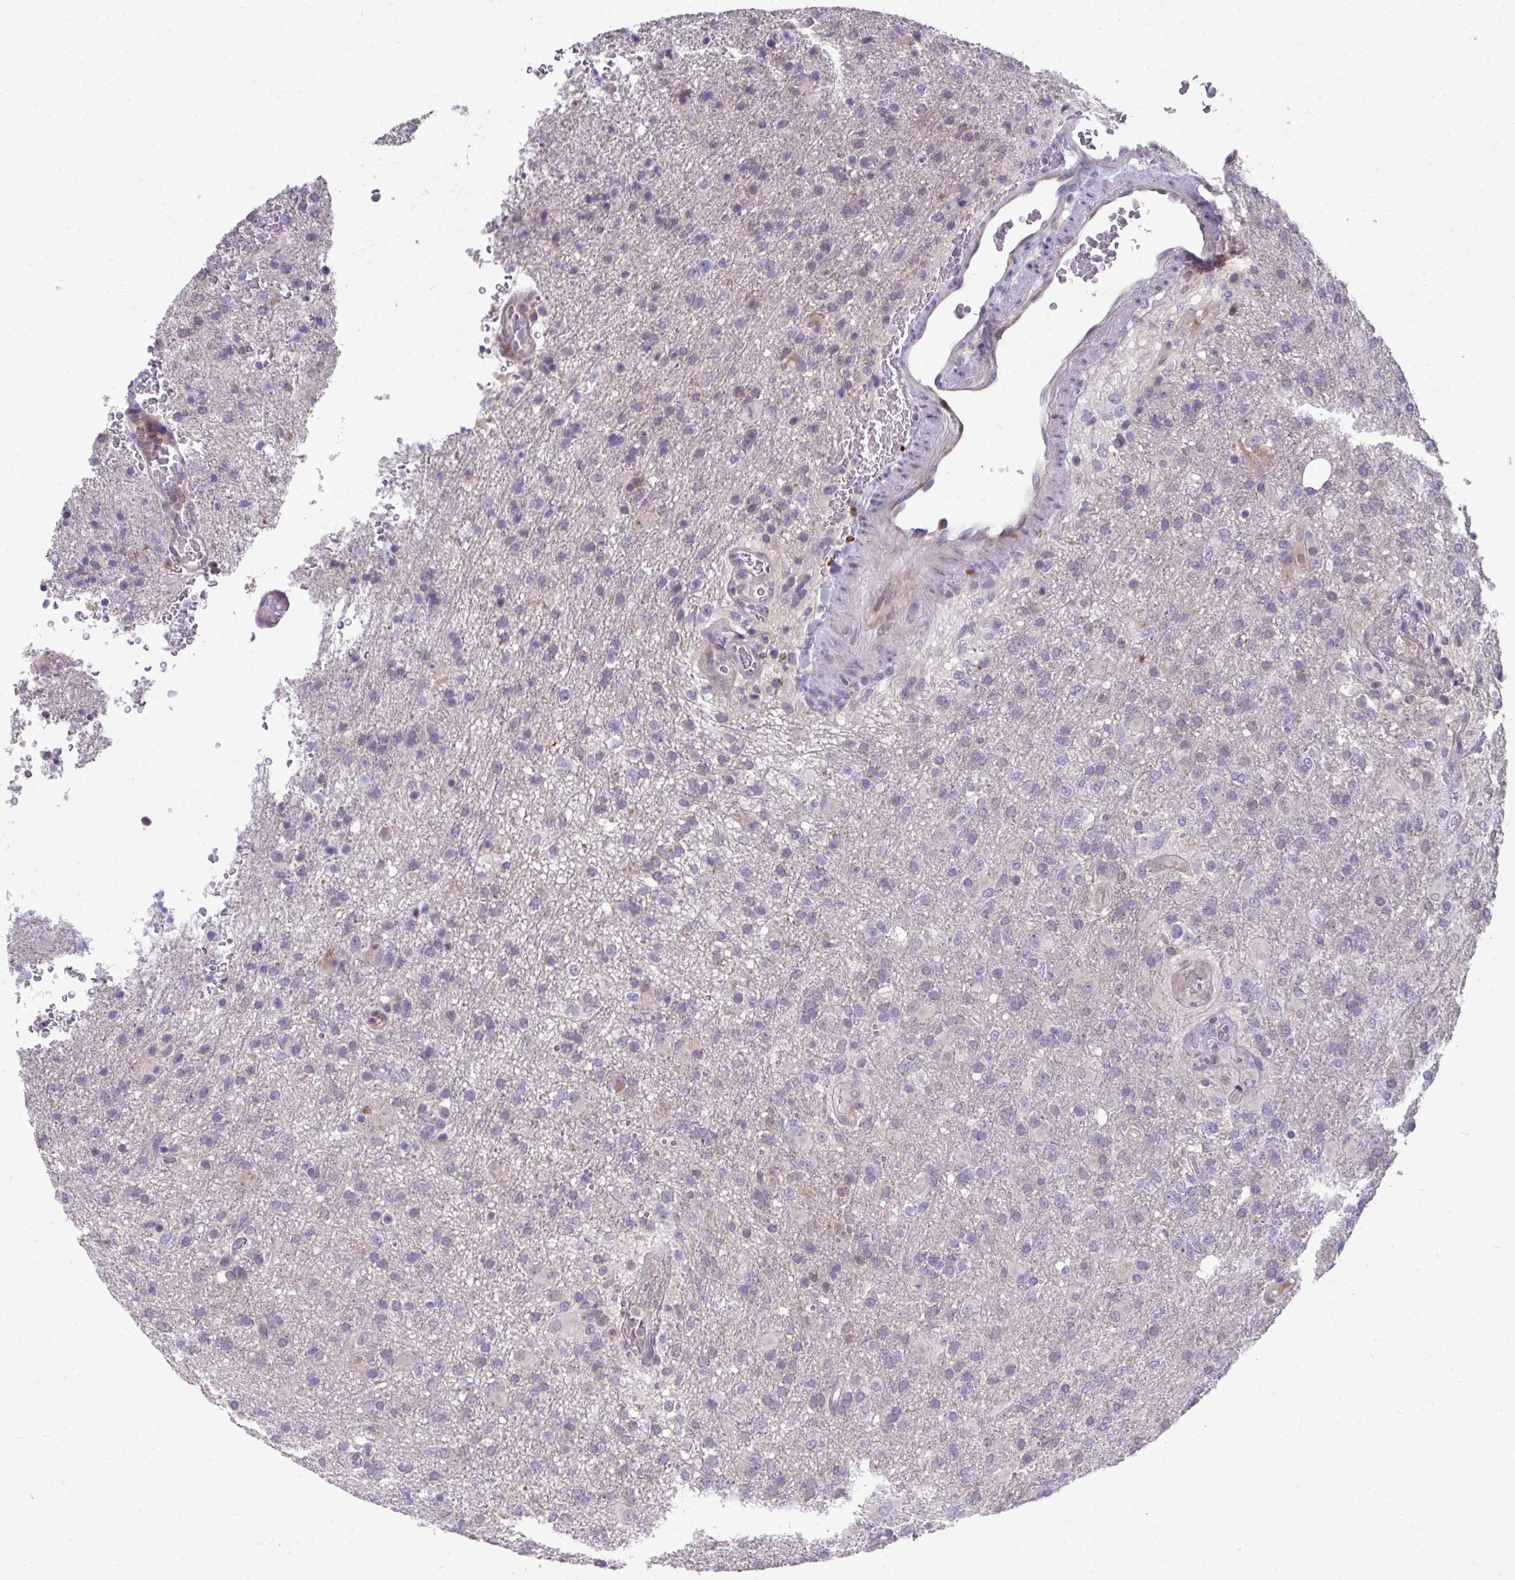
{"staining": {"intensity": "negative", "quantity": "none", "location": "none"}, "tissue": "glioma", "cell_type": "Tumor cells", "image_type": "cancer", "snomed": [{"axis": "morphology", "description": "Glioma, malignant, High grade"}, {"axis": "topography", "description": "Brain"}], "caption": "A histopathology image of human glioma is negative for staining in tumor cells.", "gene": "MROH8", "patient": {"sex": "female", "age": 74}}